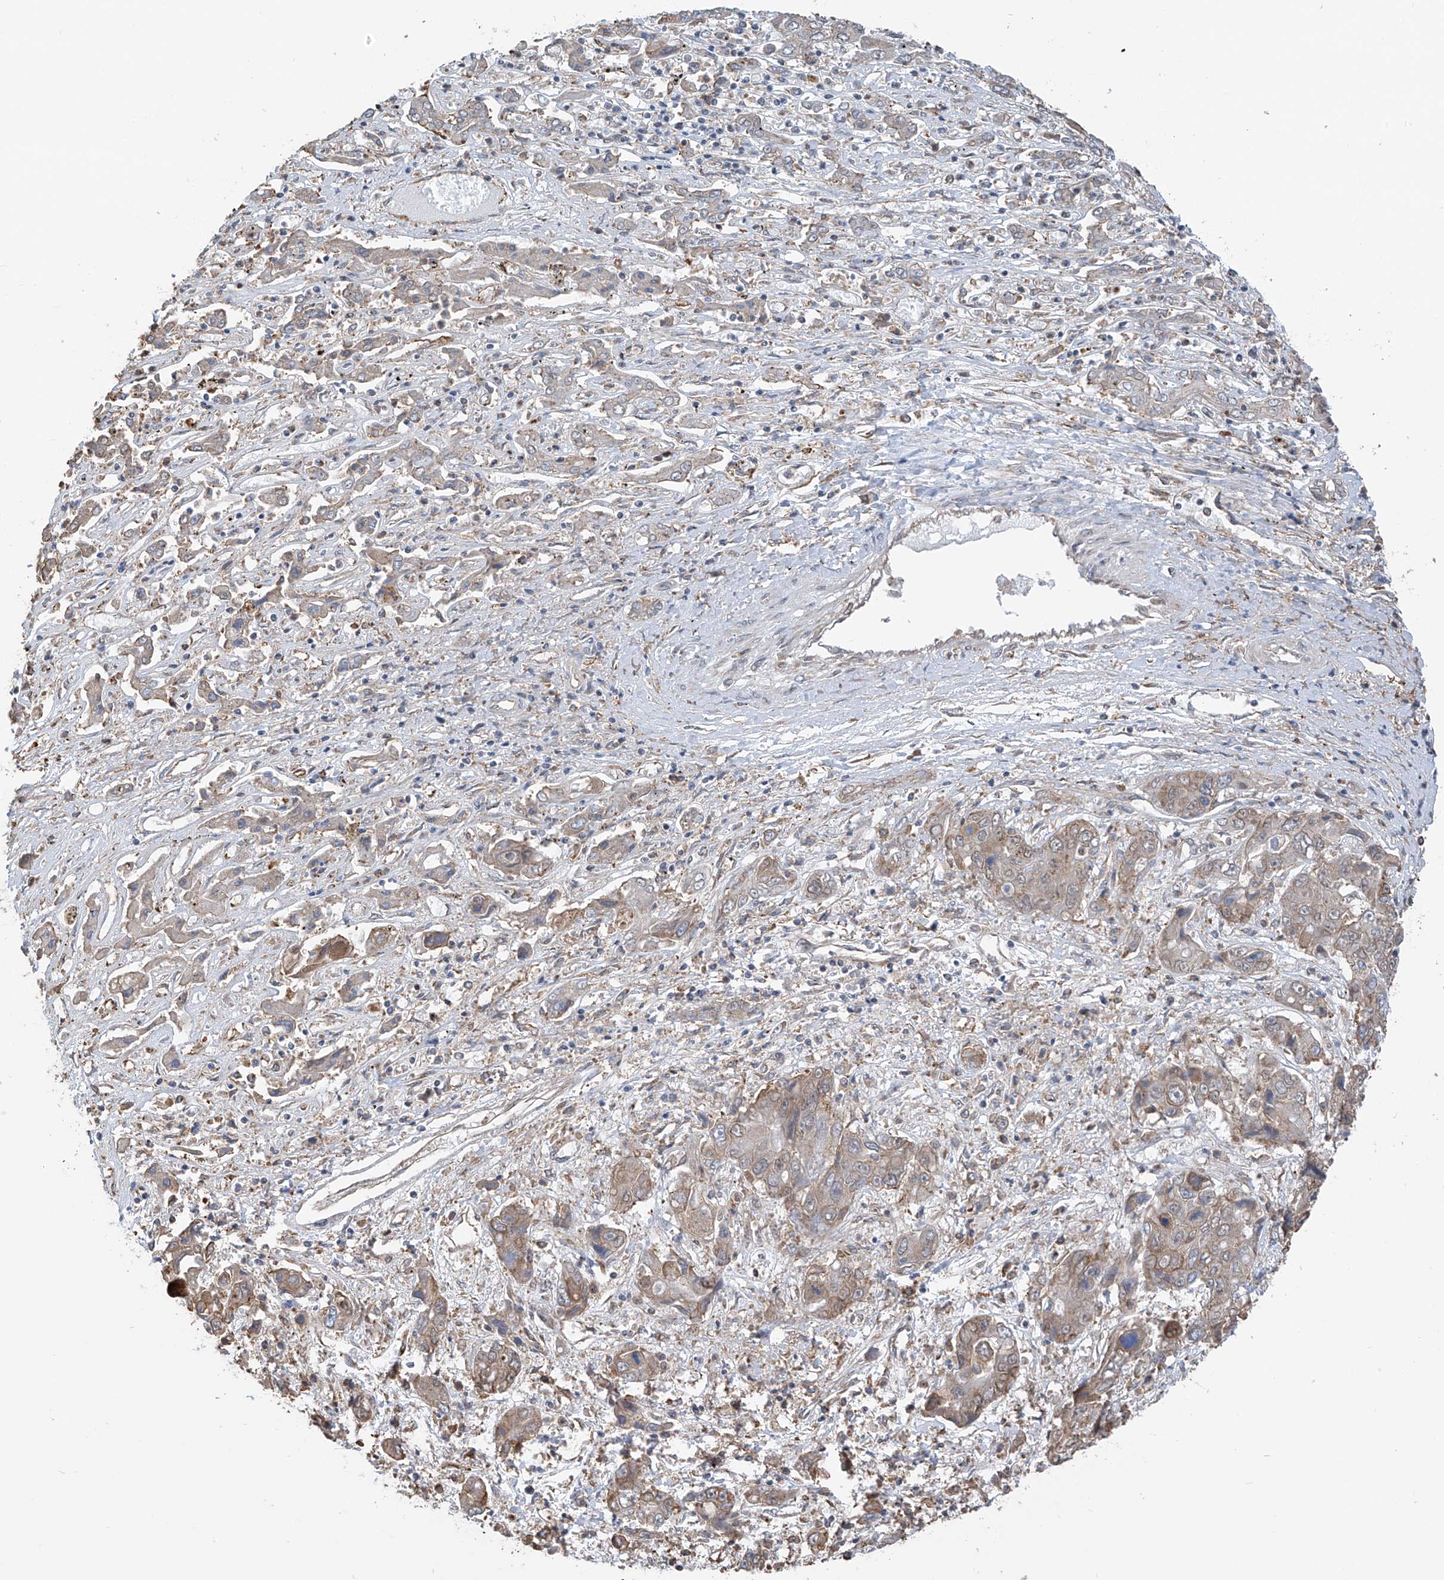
{"staining": {"intensity": "weak", "quantity": "25%-75%", "location": "cytoplasmic/membranous"}, "tissue": "liver cancer", "cell_type": "Tumor cells", "image_type": "cancer", "snomed": [{"axis": "morphology", "description": "Cholangiocarcinoma"}, {"axis": "topography", "description": "Liver"}], "caption": "Protein staining reveals weak cytoplasmic/membranous staining in about 25%-75% of tumor cells in liver cancer.", "gene": "ZNF189", "patient": {"sex": "male", "age": 67}}